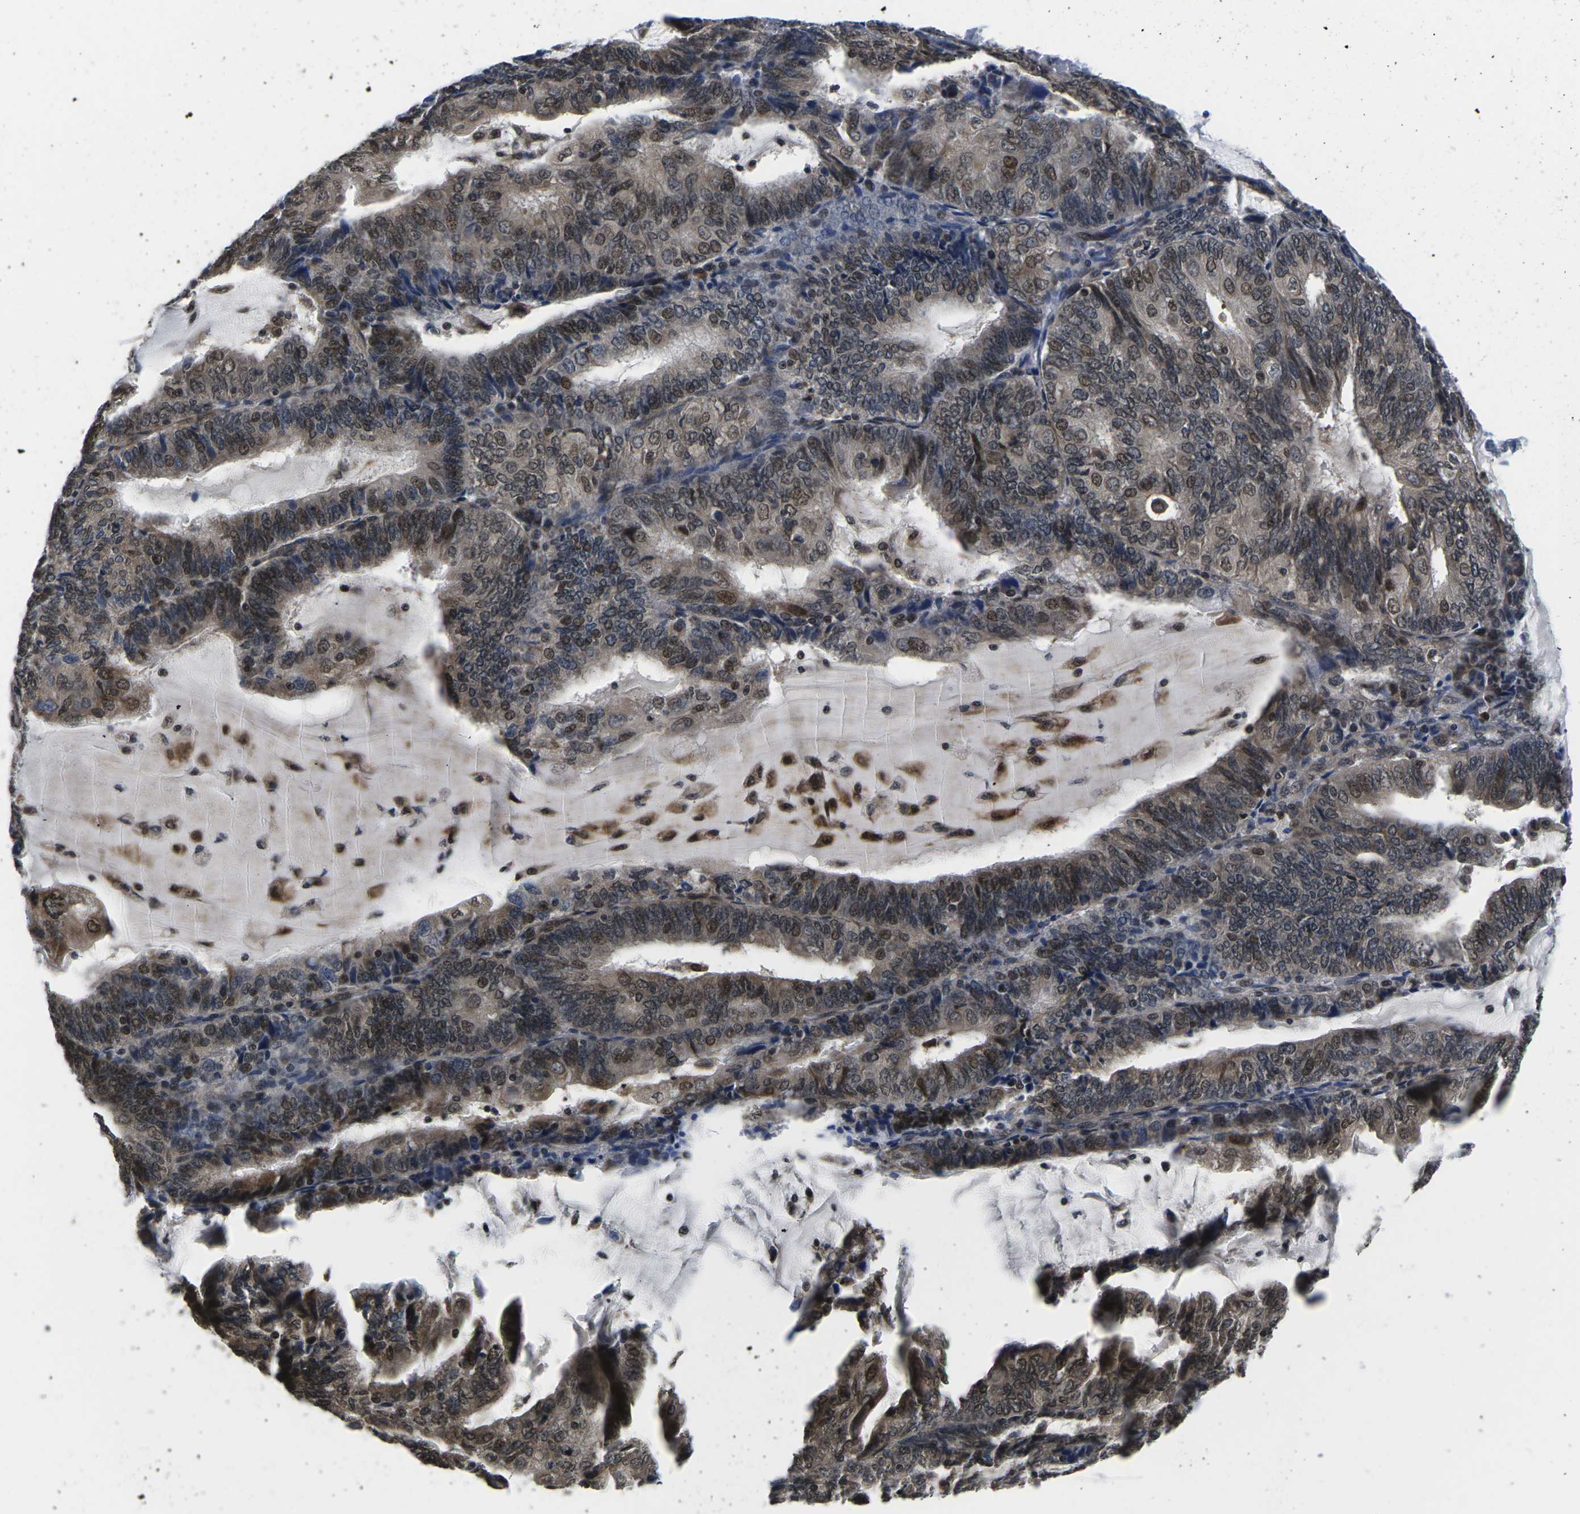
{"staining": {"intensity": "weak", "quantity": ">75%", "location": "cytoplasmic/membranous,nuclear"}, "tissue": "endometrial cancer", "cell_type": "Tumor cells", "image_type": "cancer", "snomed": [{"axis": "morphology", "description": "Adenocarcinoma, NOS"}, {"axis": "topography", "description": "Endometrium"}], "caption": "Immunohistochemistry image of endometrial cancer (adenocarcinoma) stained for a protein (brown), which exhibits low levels of weak cytoplasmic/membranous and nuclear staining in about >75% of tumor cells.", "gene": "CCNE1", "patient": {"sex": "female", "age": 81}}